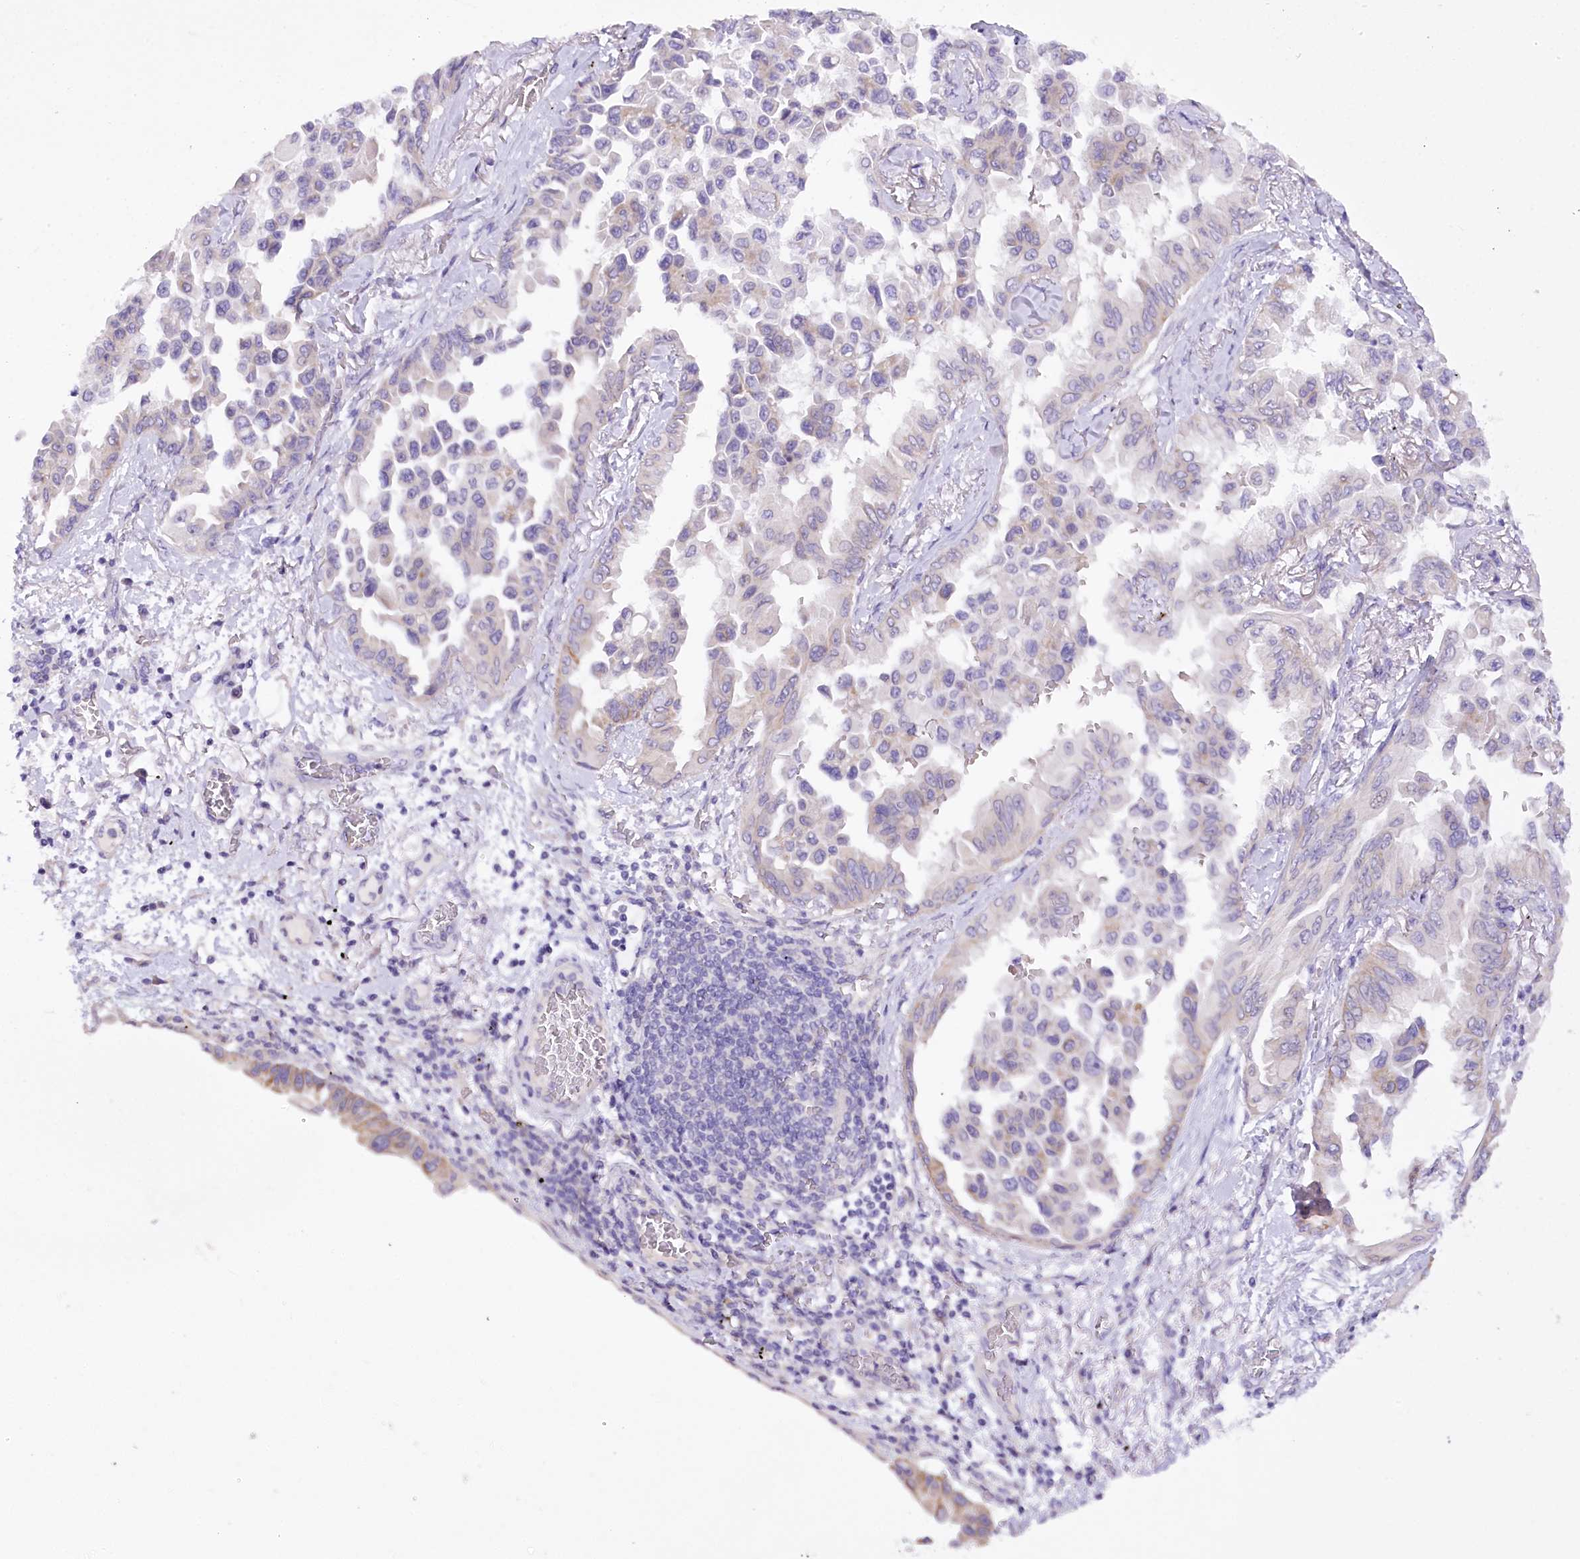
{"staining": {"intensity": "weak", "quantity": "<25%", "location": "cytoplasmic/membranous"}, "tissue": "lung cancer", "cell_type": "Tumor cells", "image_type": "cancer", "snomed": [{"axis": "morphology", "description": "Adenocarcinoma, NOS"}, {"axis": "topography", "description": "Lung"}], "caption": "Photomicrograph shows no protein expression in tumor cells of adenocarcinoma (lung) tissue.", "gene": "DCUN1D1", "patient": {"sex": "female", "age": 67}}